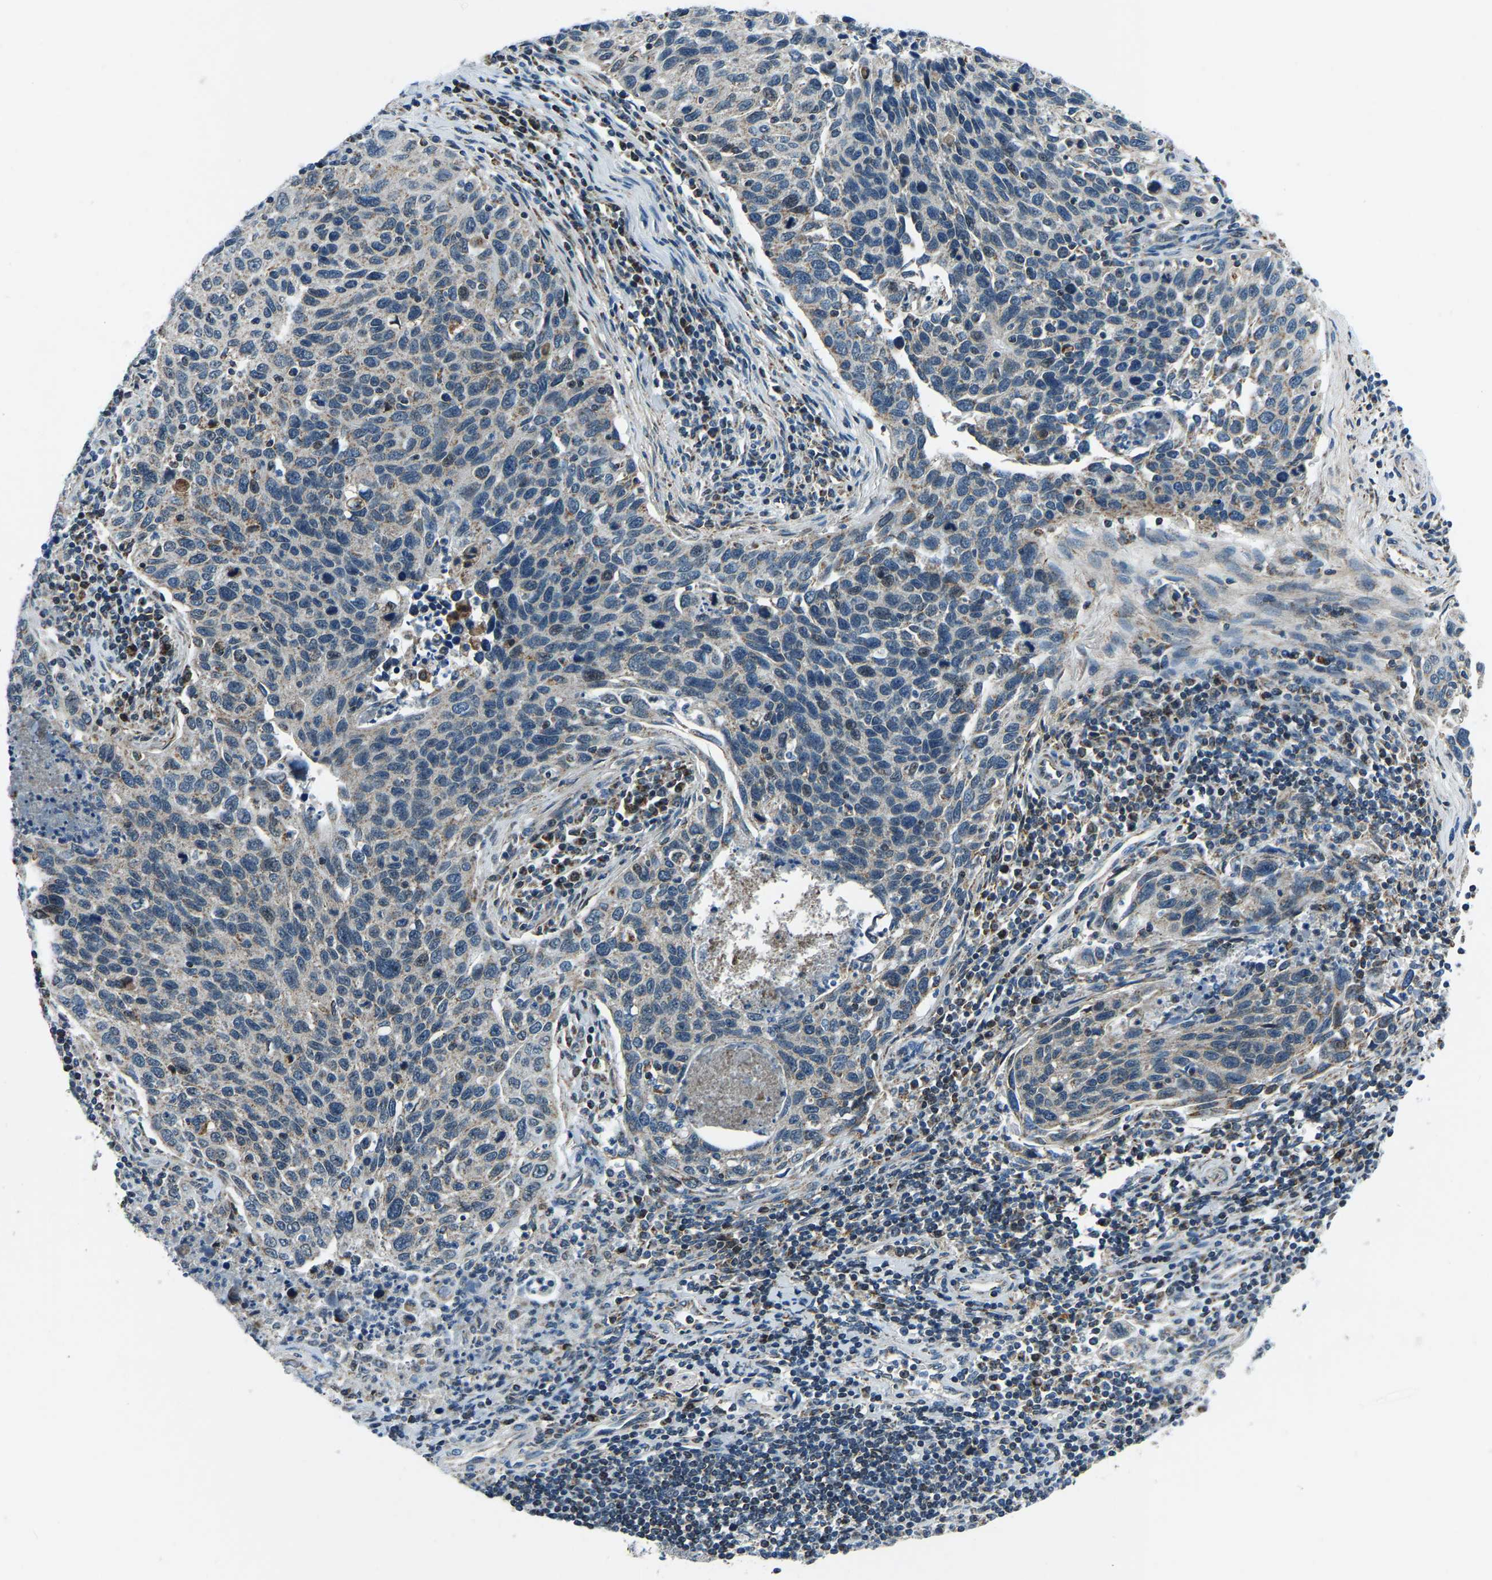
{"staining": {"intensity": "negative", "quantity": "none", "location": "none"}, "tissue": "cervical cancer", "cell_type": "Tumor cells", "image_type": "cancer", "snomed": [{"axis": "morphology", "description": "Squamous cell carcinoma, NOS"}, {"axis": "topography", "description": "Cervix"}], "caption": "Cervical cancer was stained to show a protein in brown. There is no significant staining in tumor cells.", "gene": "RBM33", "patient": {"sex": "female", "age": 53}}